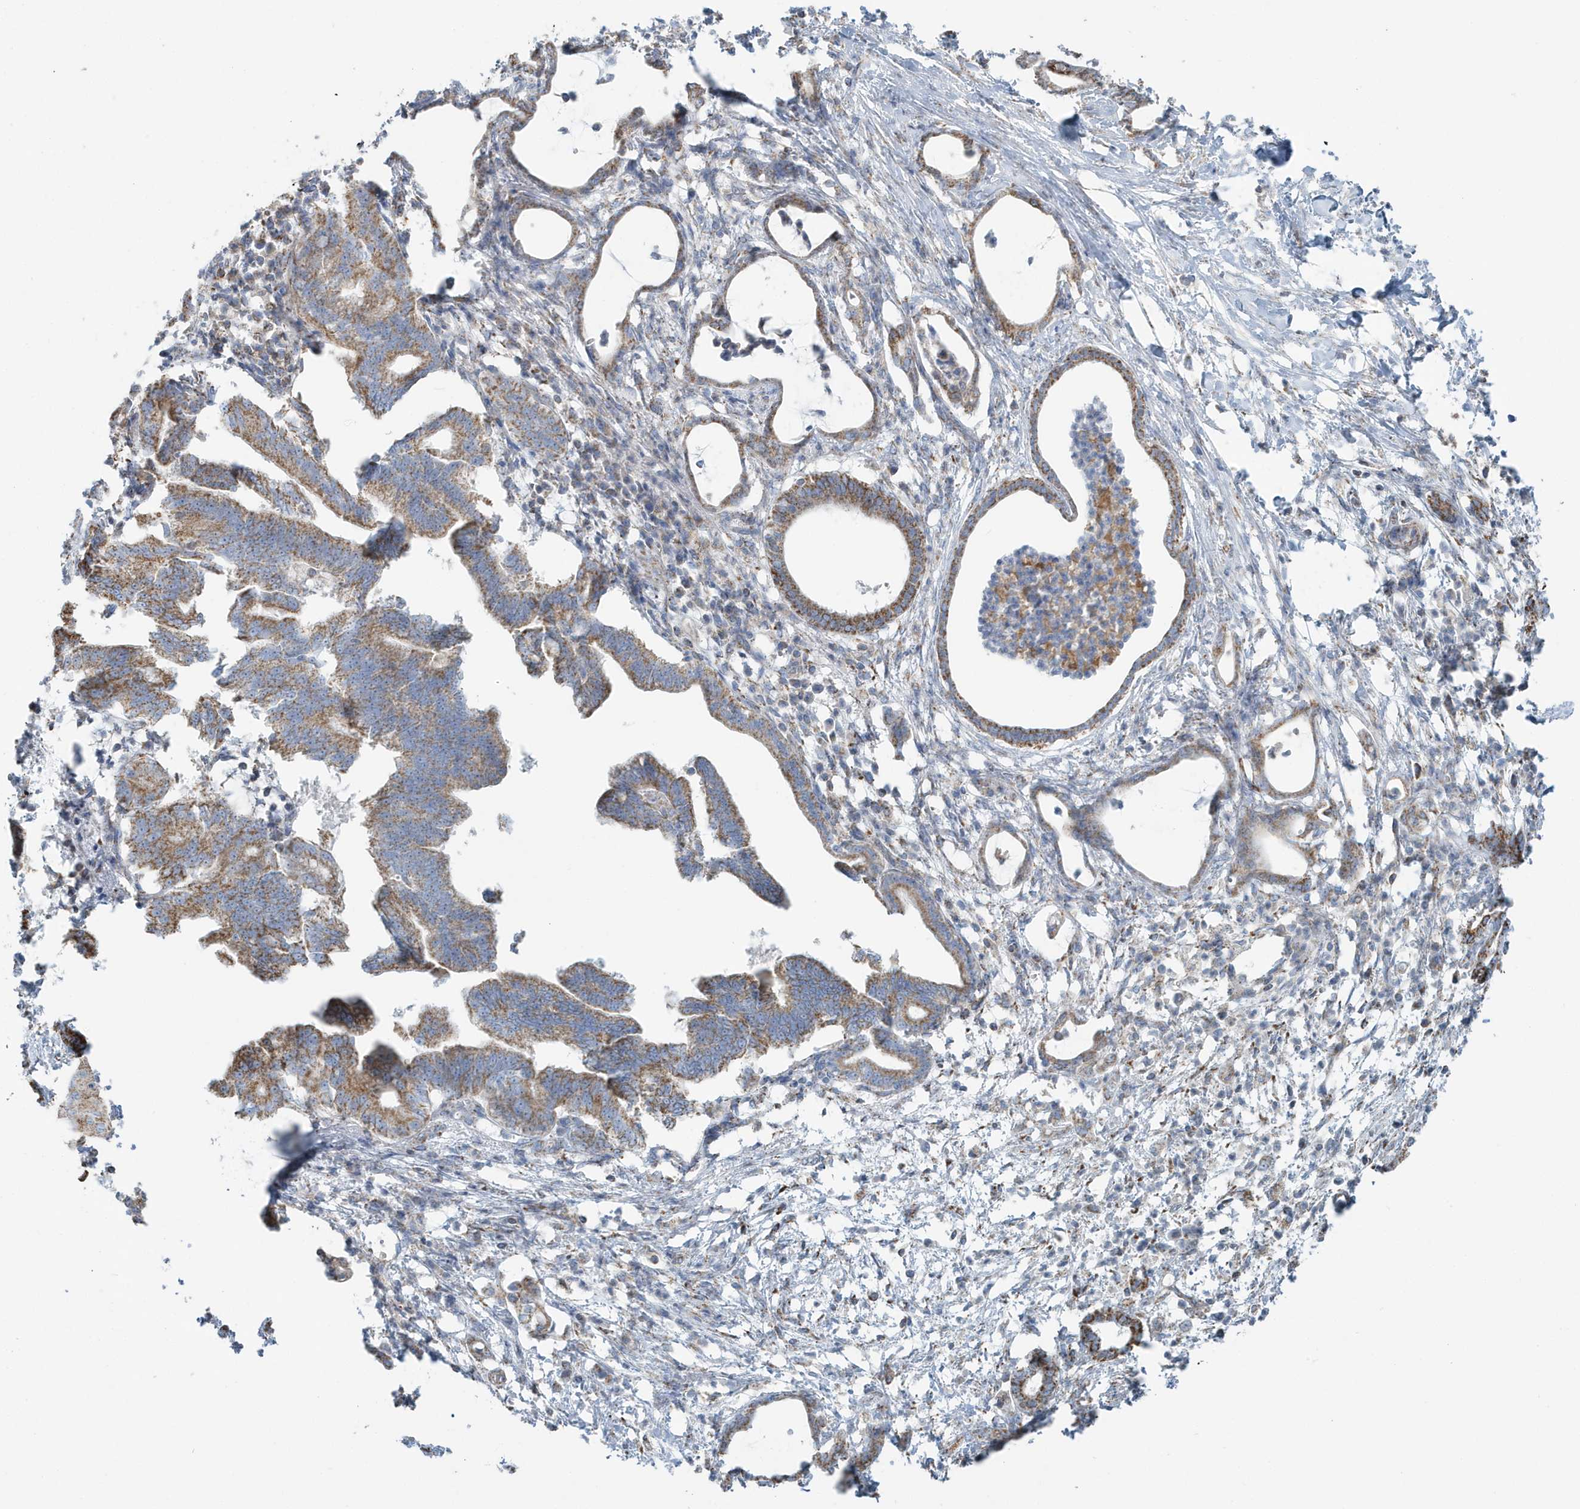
{"staining": {"intensity": "moderate", "quantity": ">75%", "location": "cytoplasmic/membranous"}, "tissue": "pancreatic cancer", "cell_type": "Tumor cells", "image_type": "cancer", "snomed": [{"axis": "morphology", "description": "Adenocarcinoma, NOS"}, {"axis": "topography", "description": "Pancreas"}], "caption": "Pancreatic adenocarcinoma tissue displays moderate cytoplasmic/membranous positivity in about >75% of tumor cells (Brightfield microscopy of DAB IHC at high magnification).", "gene": "RAB11FIP3", "patient": {"sex": "female", "age": 55}}